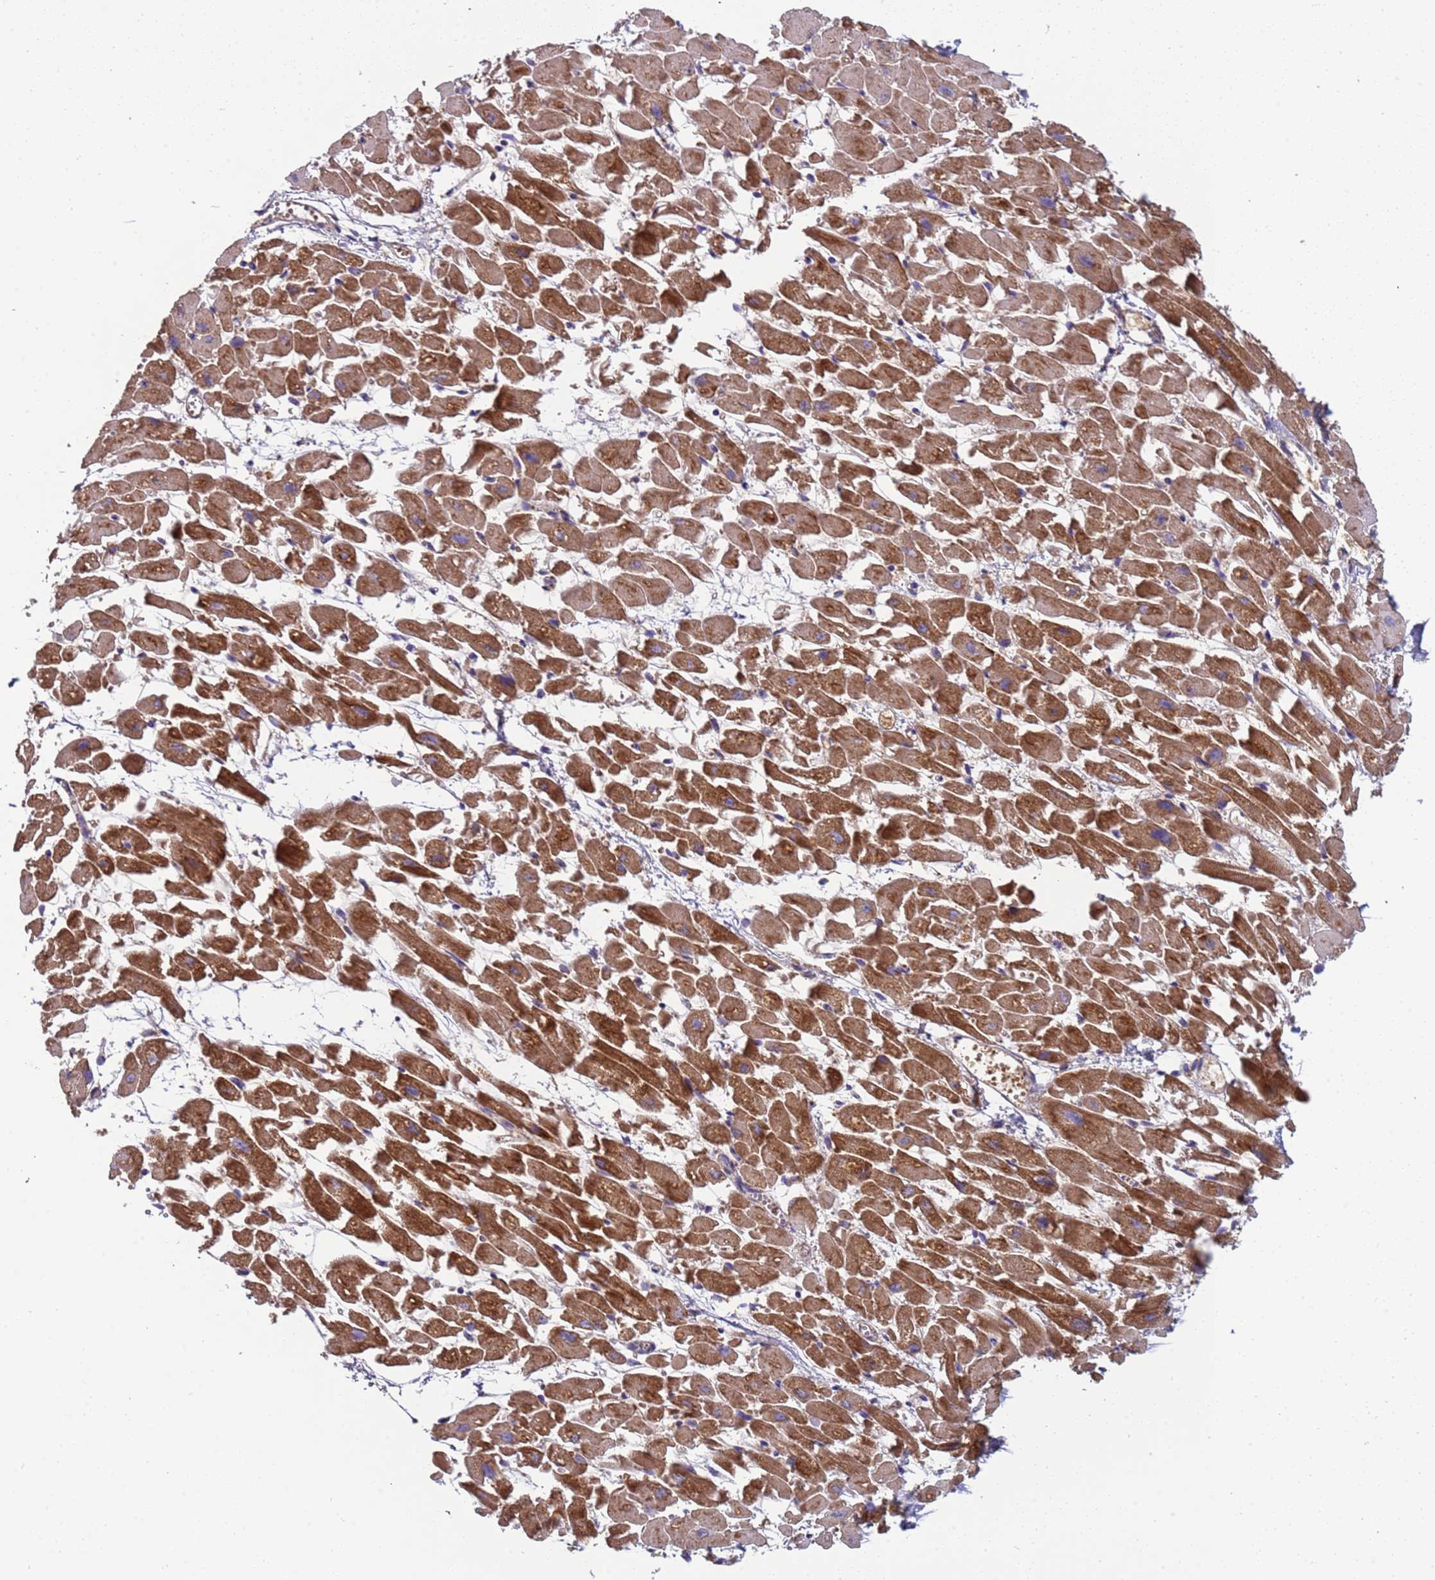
{"staining": {"intensity": "strong", "quantity": ">75%", "location": "cytoplasmic/membranous"}, "tissue": "heart muscle", "cell_type": "Cardiomyocytes", "image_type": "normal", "snomed": [{"axis": "morphology", "description": "Normal tissue, NOS"}, {"axis": "topography", "description": "Heart"}], "caption": "Heart muscle stained for a protein exhibits strong cytoplasmic/membranous positivity in cardiomyocytes.", "gene": "TMEM126A", "patient": {"sex": "female", "age": 64}}